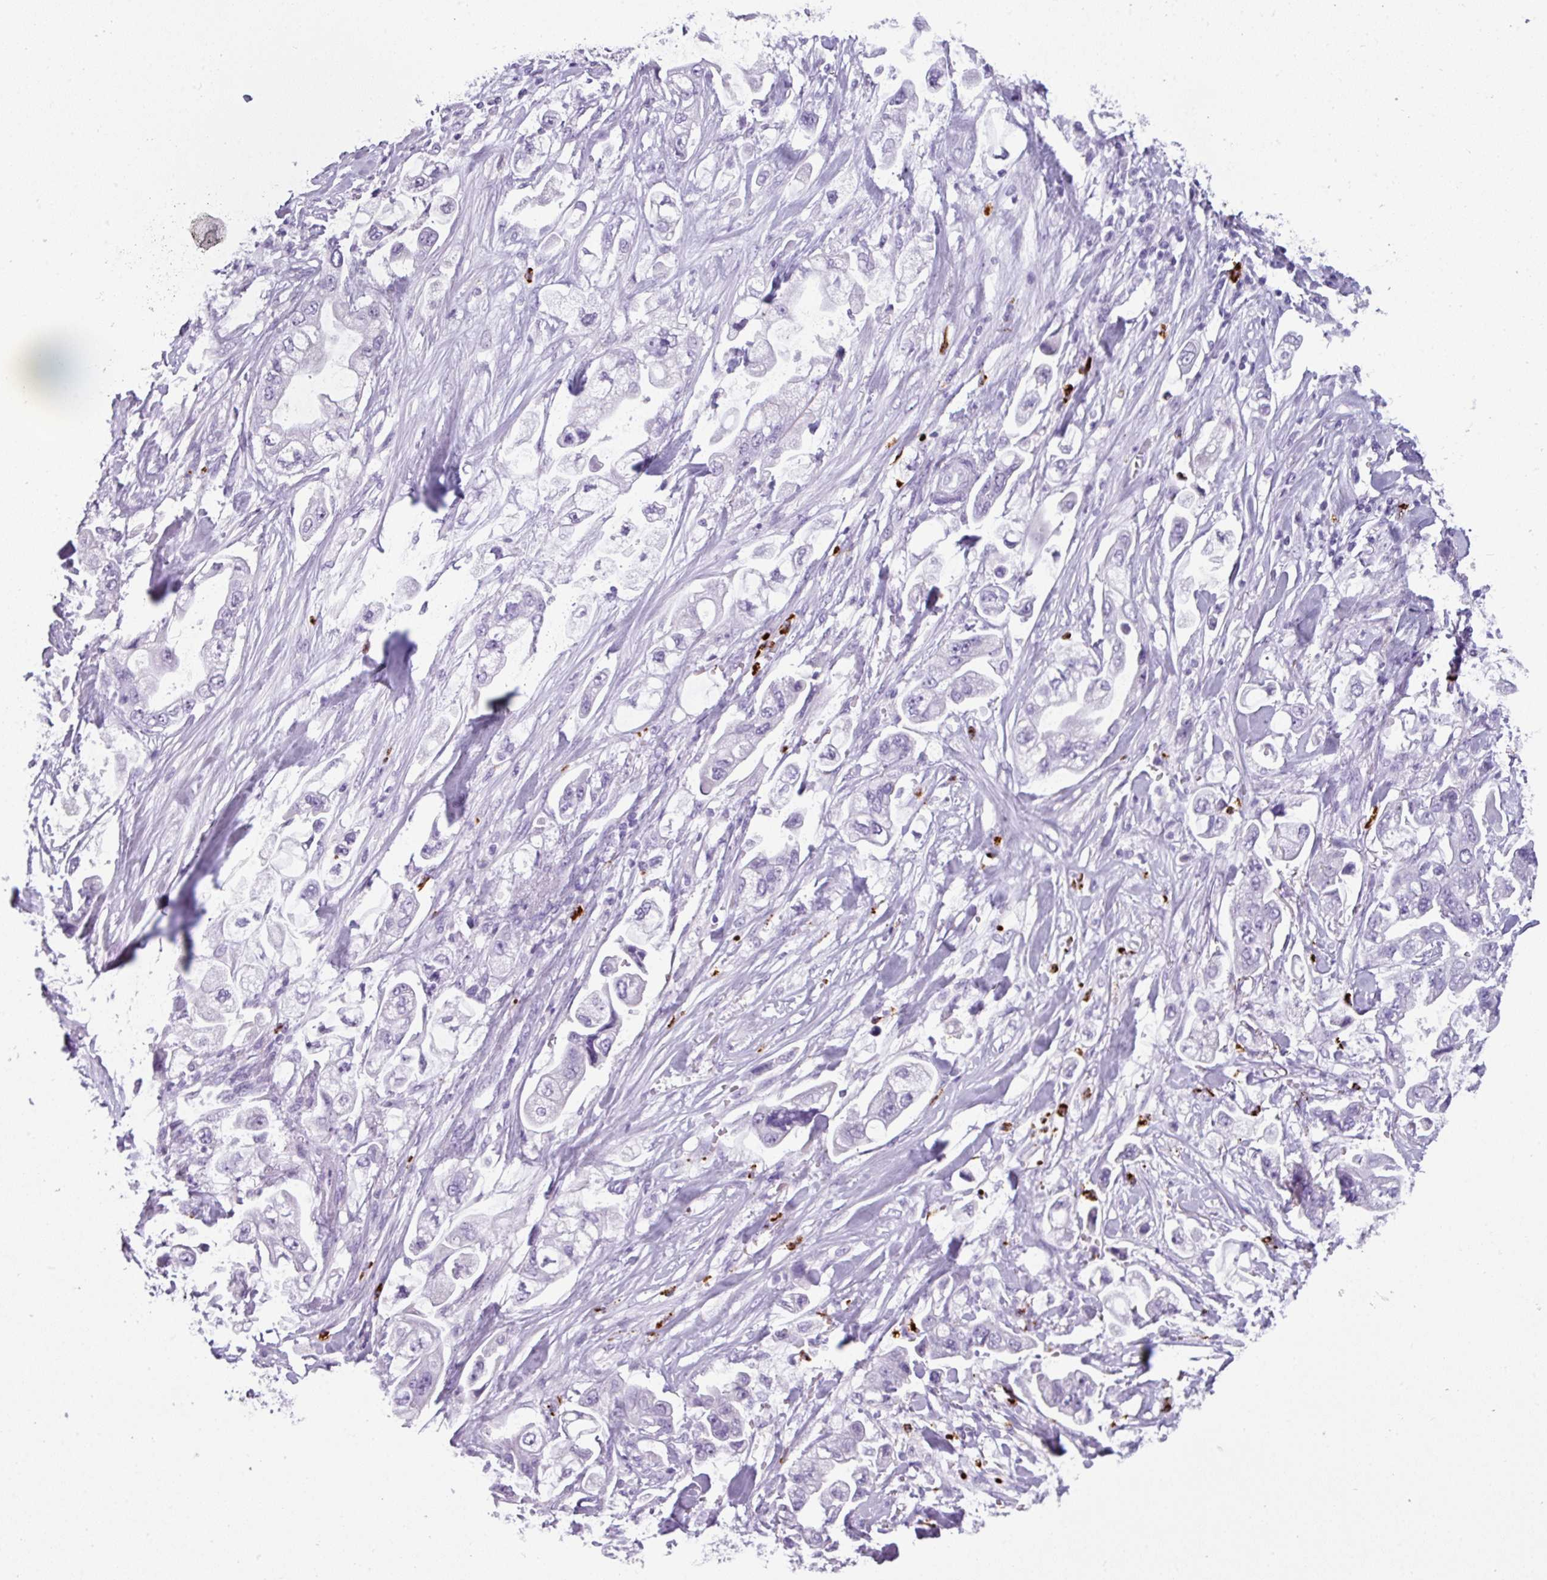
{"staining": {"intensity": "negative", "quantity": "none", "location": "none"}, "tissue": "stomach cancer", "cell_type": "Tumor cells", "image_type": "cancer", "snomed": [{"axis": "morphology", "description": "Adenocarcinoma, NOS"}, {"axis": "topography", "description": "Stomach"}], "caption": "Photomicrograph shows no significant protein staining in tumor cells of stomach cancer (adenocarcinoma).", "gene": "CTSG", "patient": {"sex": "male", "age": 62}}